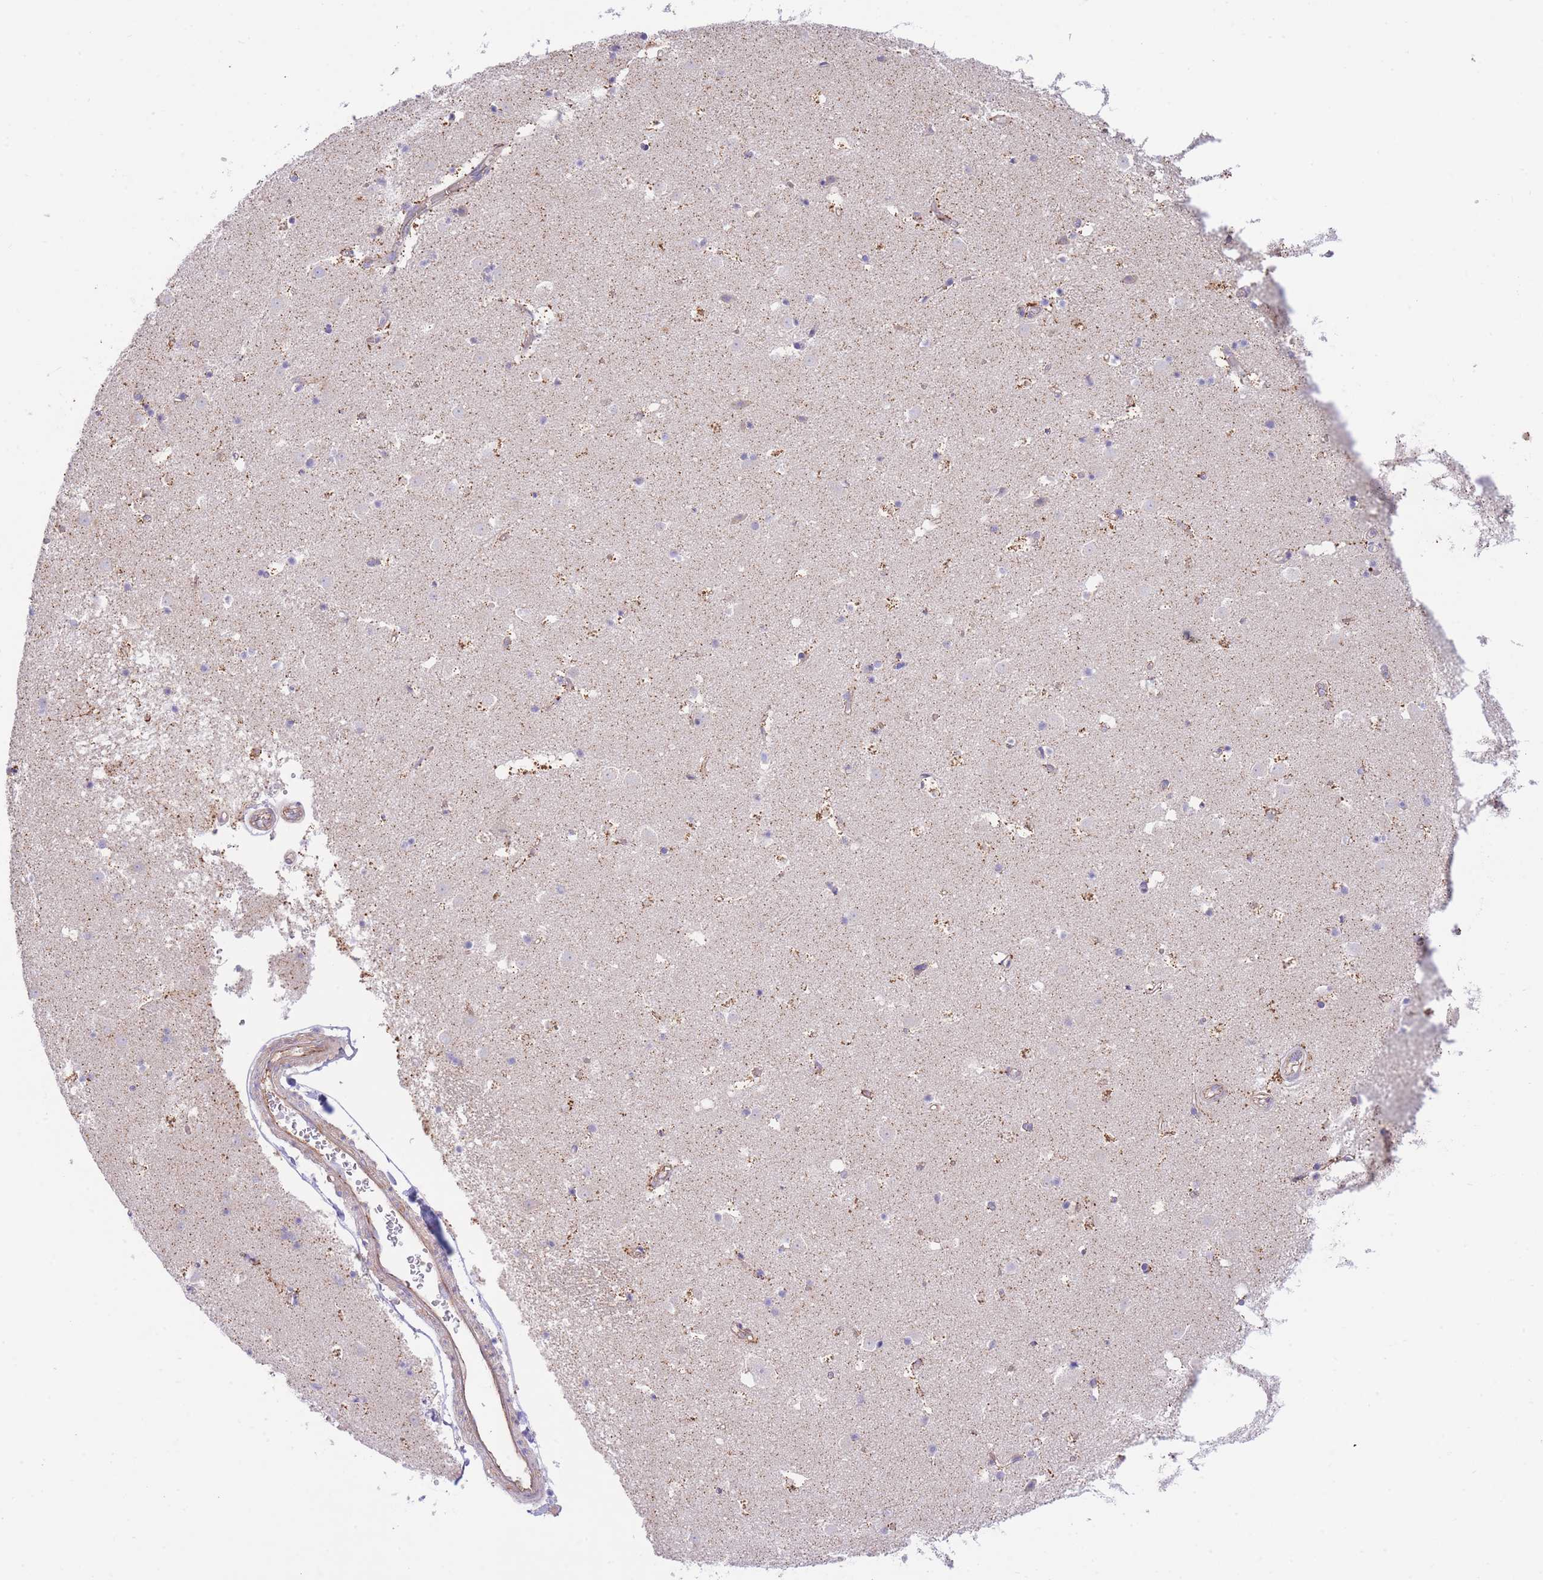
{"staining": {"intensity": "negative", "quantity": "none", "location": "none"}, "tissue": "caudate", "cell_type": "Glial cells", "image_type": "normal", "snomed": [{"axis": "morphology", "description": "Normal tissue, NOS"}, {"axis": "topography", "description": "Lateral ventricle wall"}], "caption": "Immunohistochemistry (IHC) image of normal caudate: human caudate stained with DAB exhibits no significant protein staining in glial cells.", "gene": "PGM1", "patient": {"sex": "male", "age": 25}}